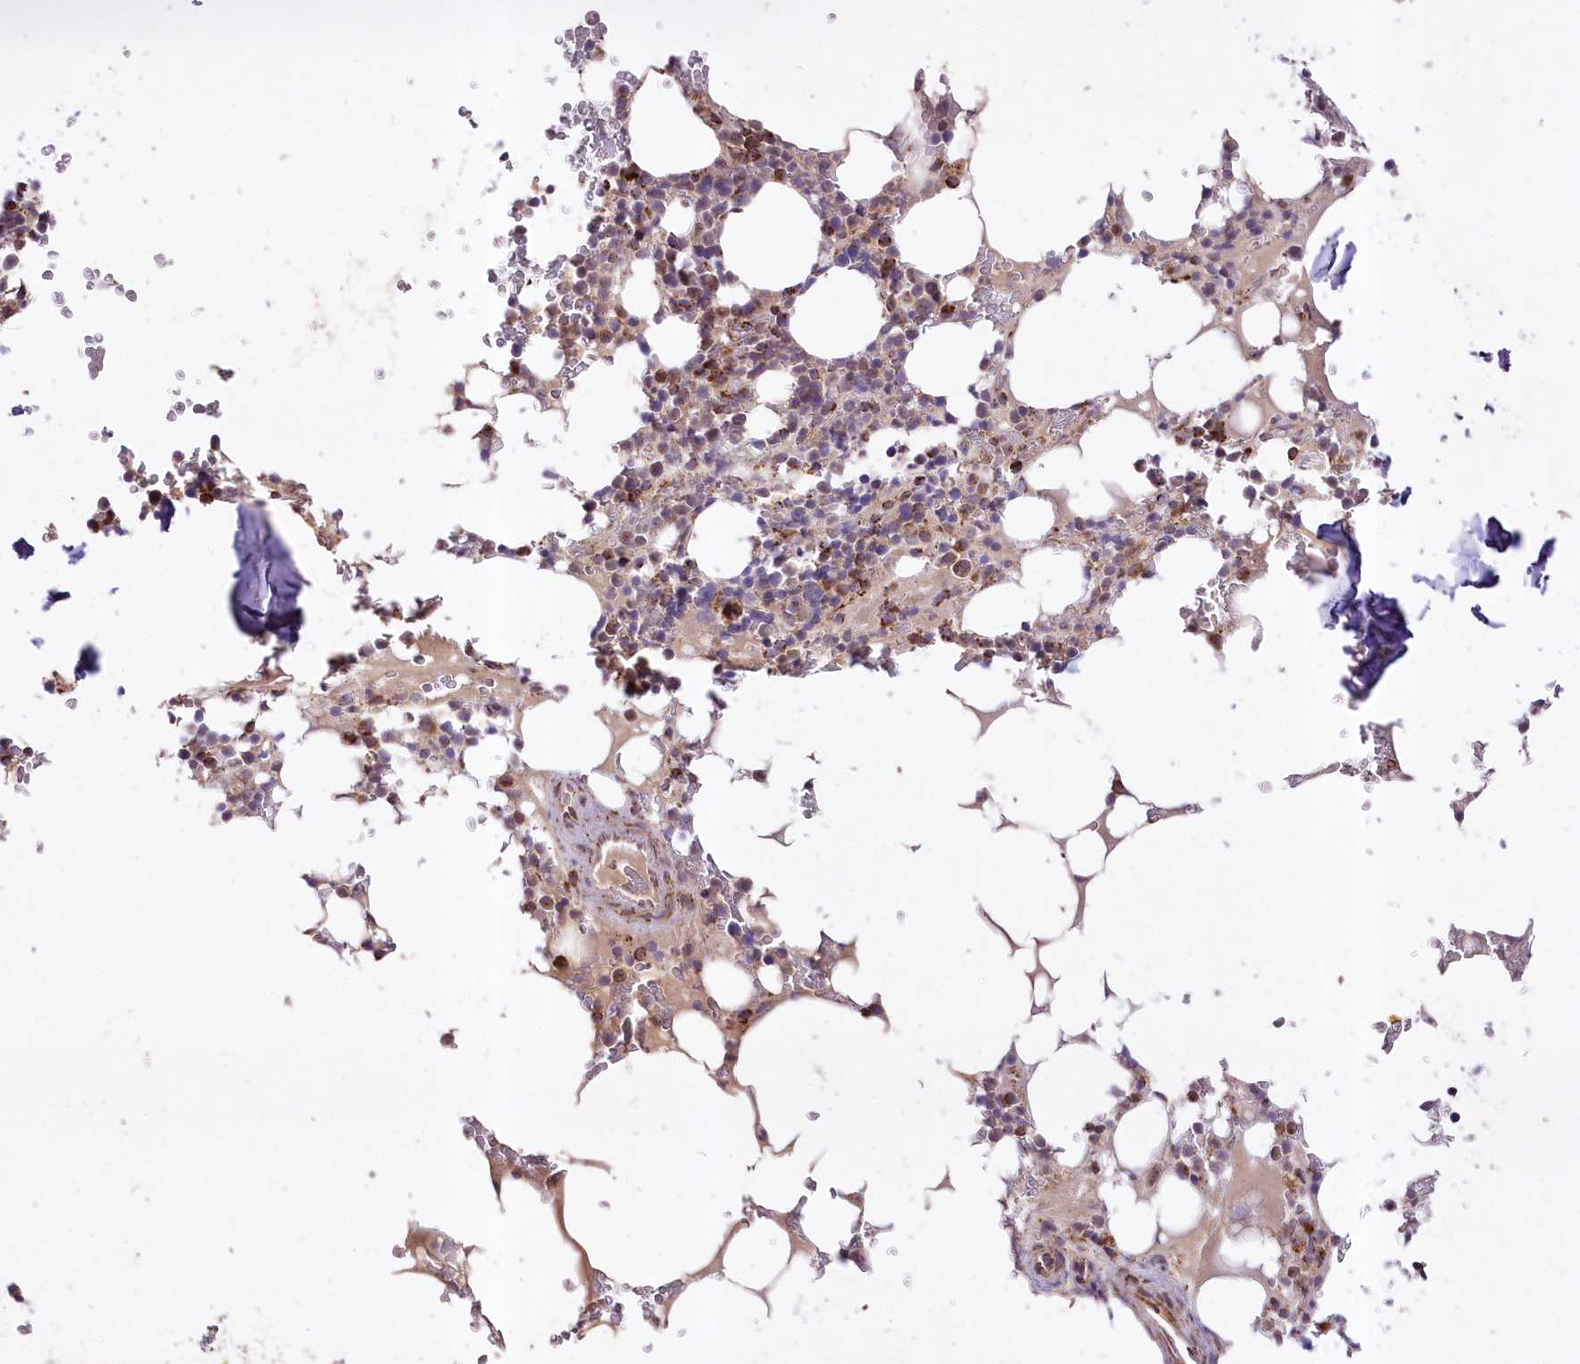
{"staining": {"intensity": "moderate", "quantity": ">75%", "location": "cytoplasmic/membranous"}, "tissue": "bone marrow", "cell_type": "Hematopoietic cells", "image_type": "normal", "snomed": [{"axis": "morphology", "description": "Normal tissue, NOS"}, {"axis": "topography", "description": "Bone marrow"}], "caption": "The photomicrograph demonstrates a brown stain indicating the presence of a protein in the cytoplasmic/membranous of hematopoietic cells in bone marrow.", "gene": "ASNSD1", "patient": {"sex": "male", "age": 58}}